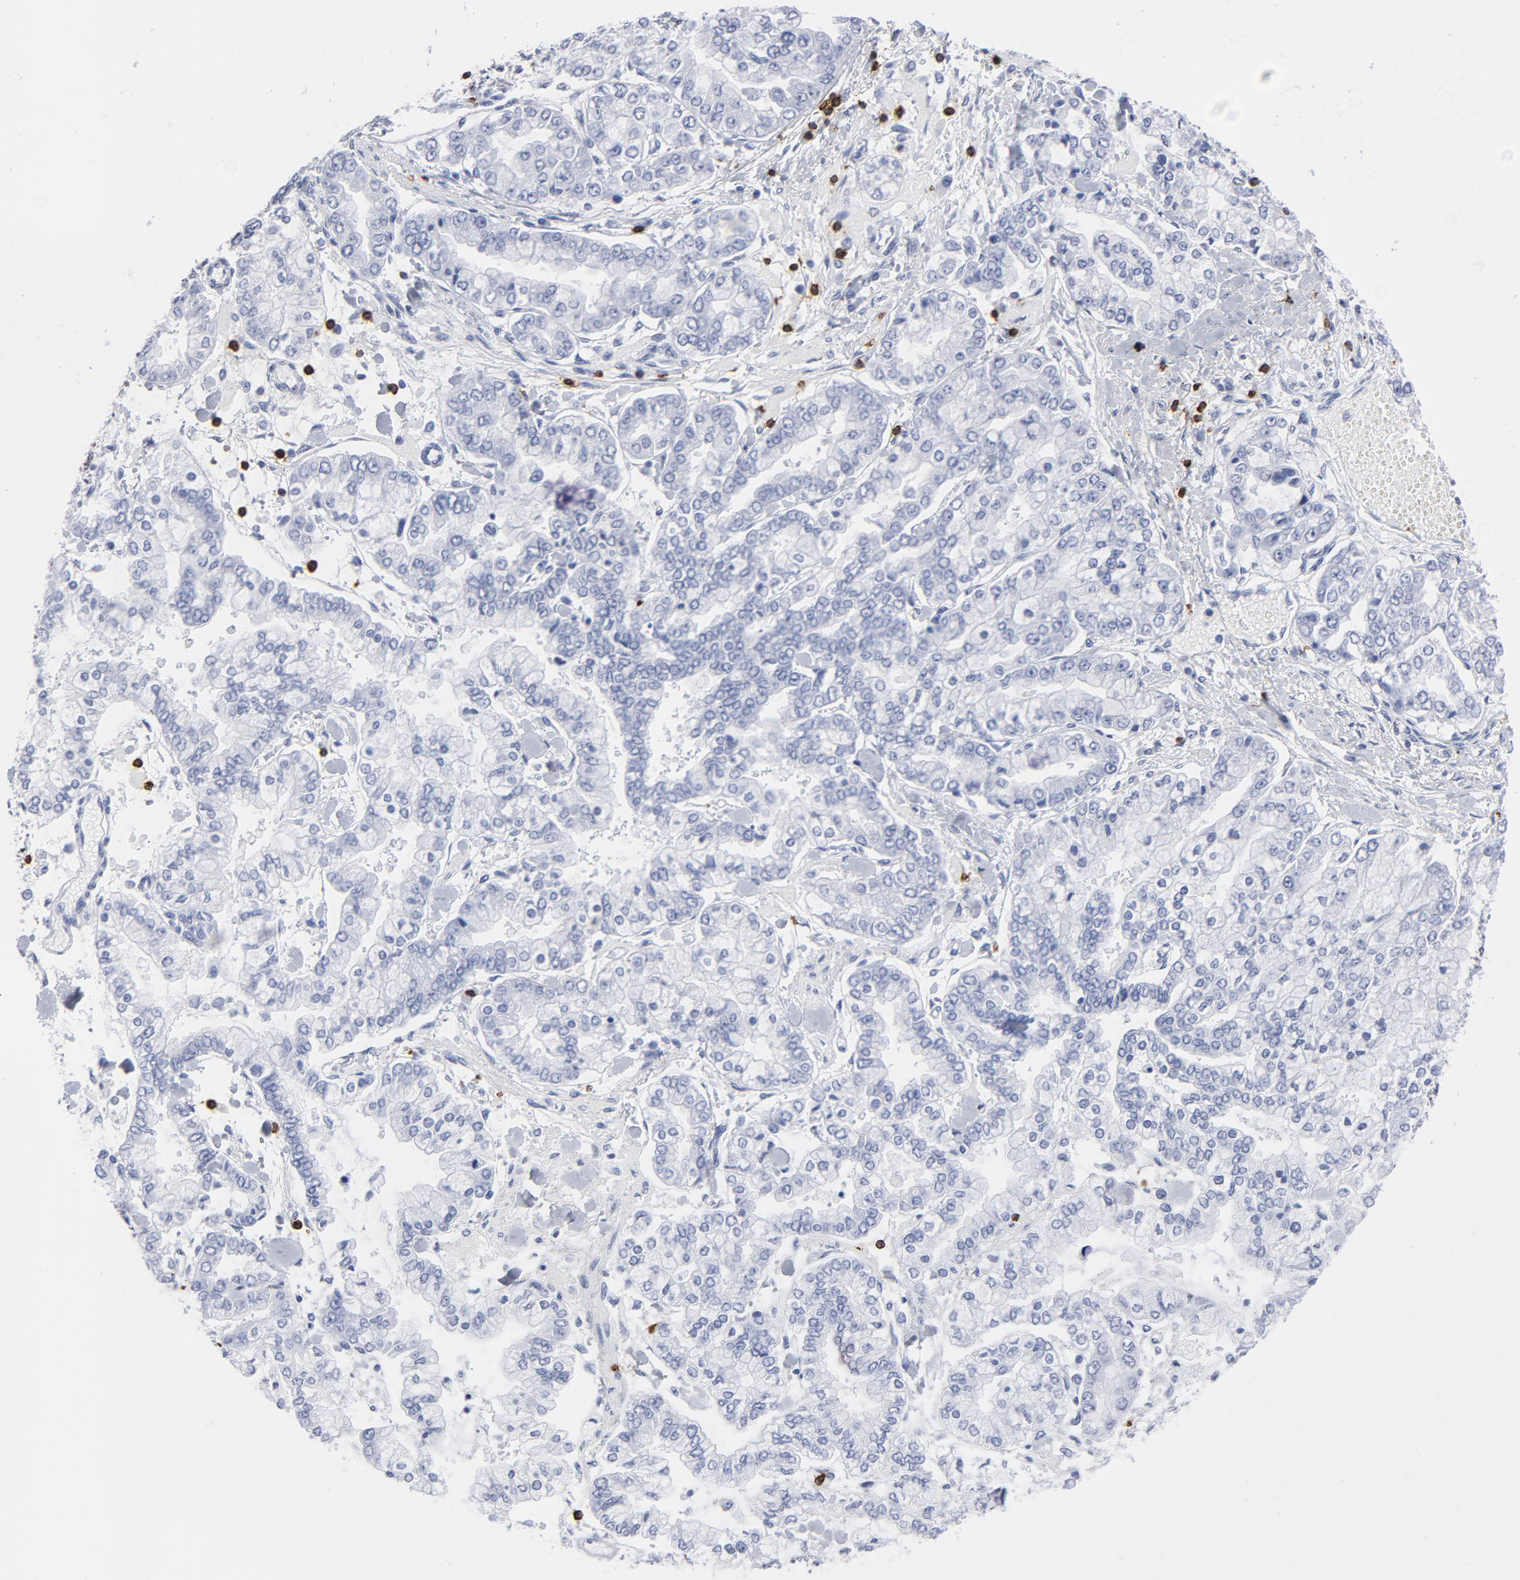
{"staining": {"intensity": "negative", "quantity": "none", "location": "none"}, "tissue": "stomach cancer", "cell_type": "Tumor cells", "image_type": "cancer", "snomed": [{"axis": "morphology", "description": "Normal tissue, NOS"}, {"axis": "morphology", "description": "Adenocarcinoma, NOS"}, {"axis": "topography", "description": "Stomach, upper"}, {"axis": "topography", "description": "Stomach"}], "caption": "Immunohistochemistry micrograph of neoplastic tissue: human stomach cancer stained with DAB reveals no significant protein staining in tumor cells.", "gene": "CD2", "patient": {"sex": "male", "age": 76}}